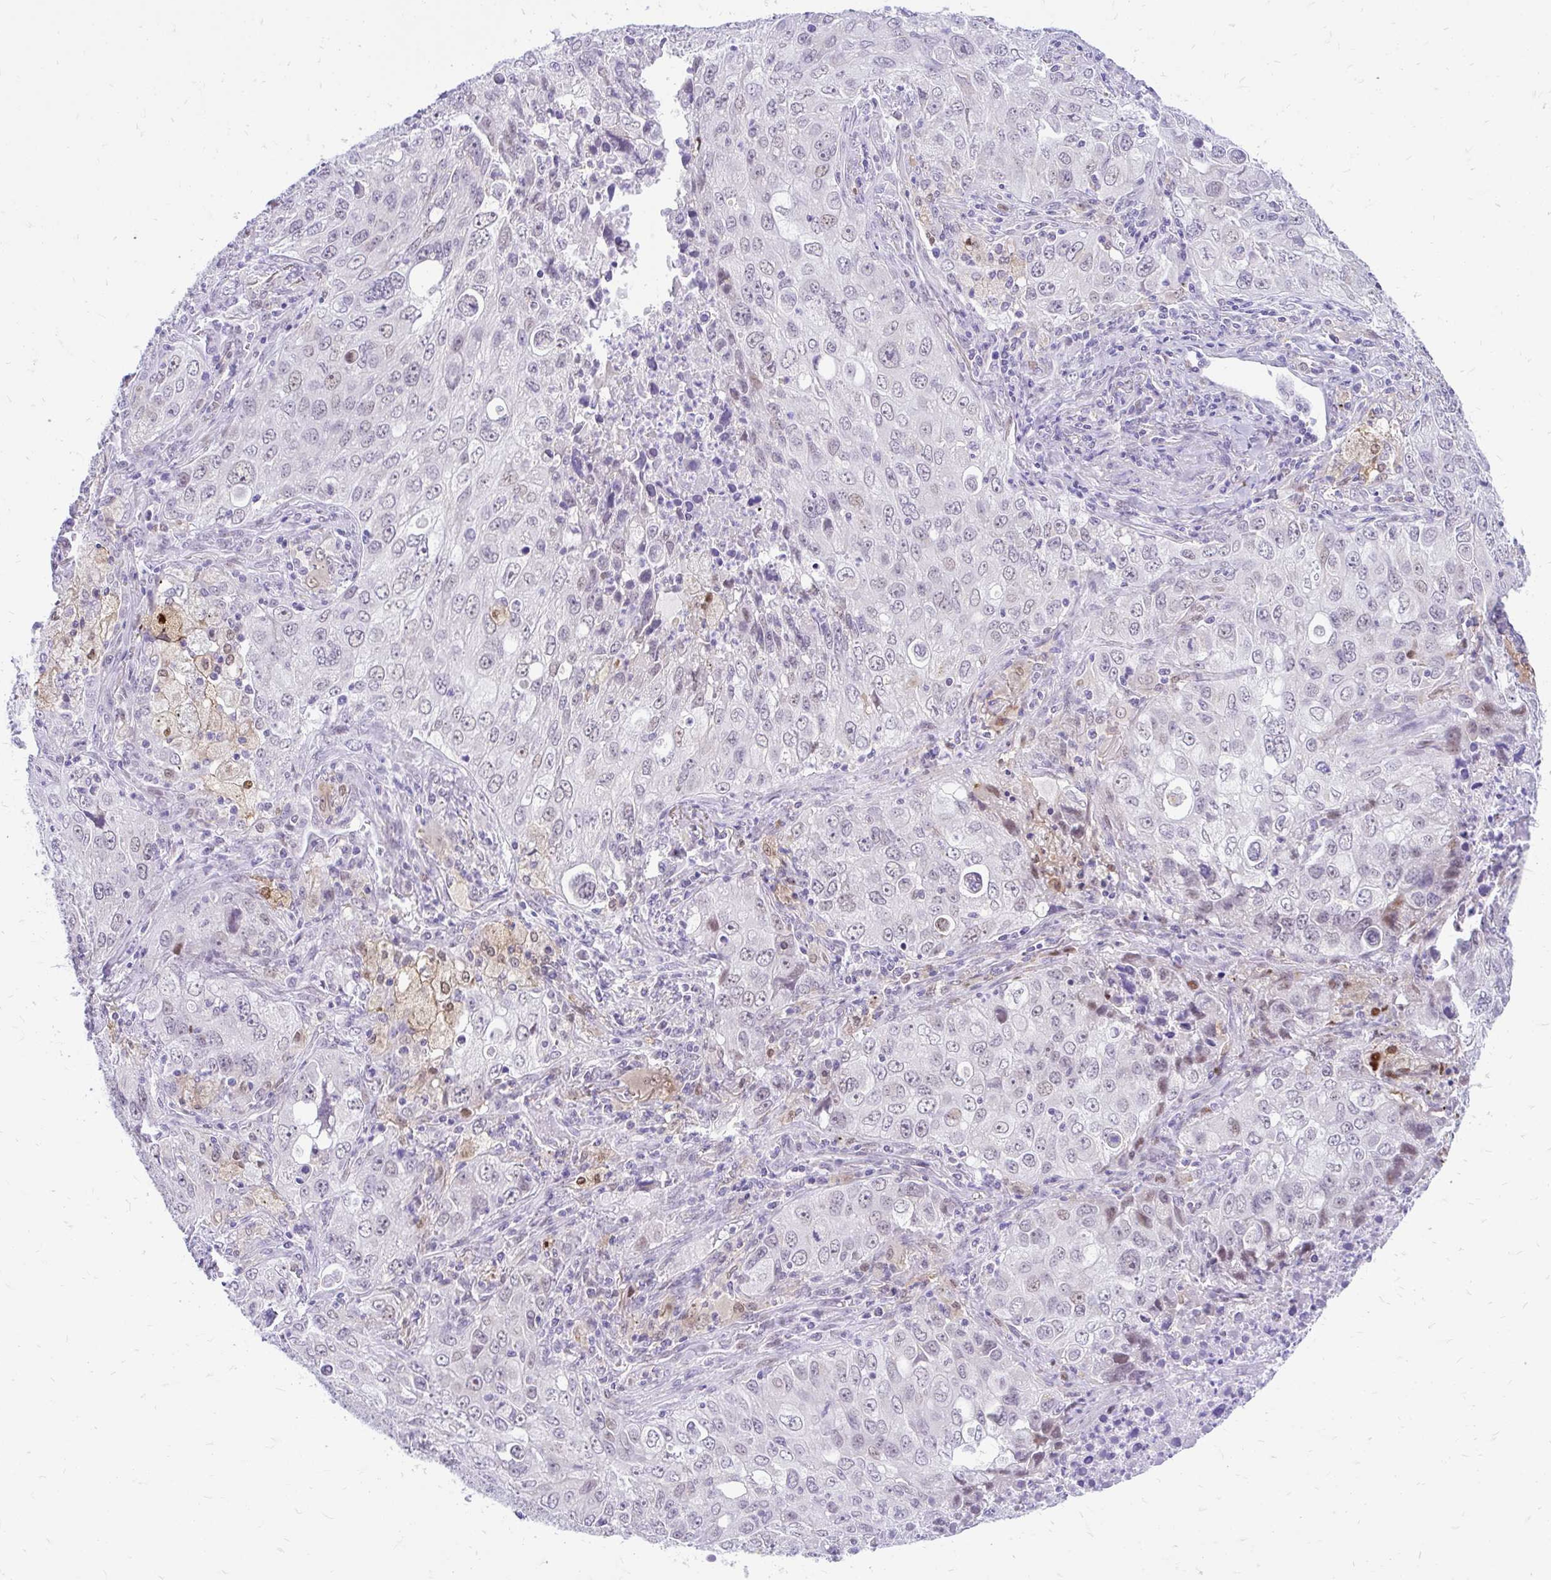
{"staining": {"intensity": "weak", "quantity": "<25%", "location": "nuclear"}, "tissue": "lung cancer", "cell_type": "Tumor cells", "image_type": "cancer", "snomed": [{"axis": "morphology", "description": "Adenocarcinoma, NOS"}, {"axis": "morphology", "description": "Adenocarcinoma, metastatic, NOS"}, {"axis": "topography", "description": "Lymph node"}, {"axis": "topography", "description": "Lung"}], "caption": "There is no significant expression in tumor cells of lung cancer.", "gene": "GLB1L2", "patient": {"sex": "female", "age": 42}}